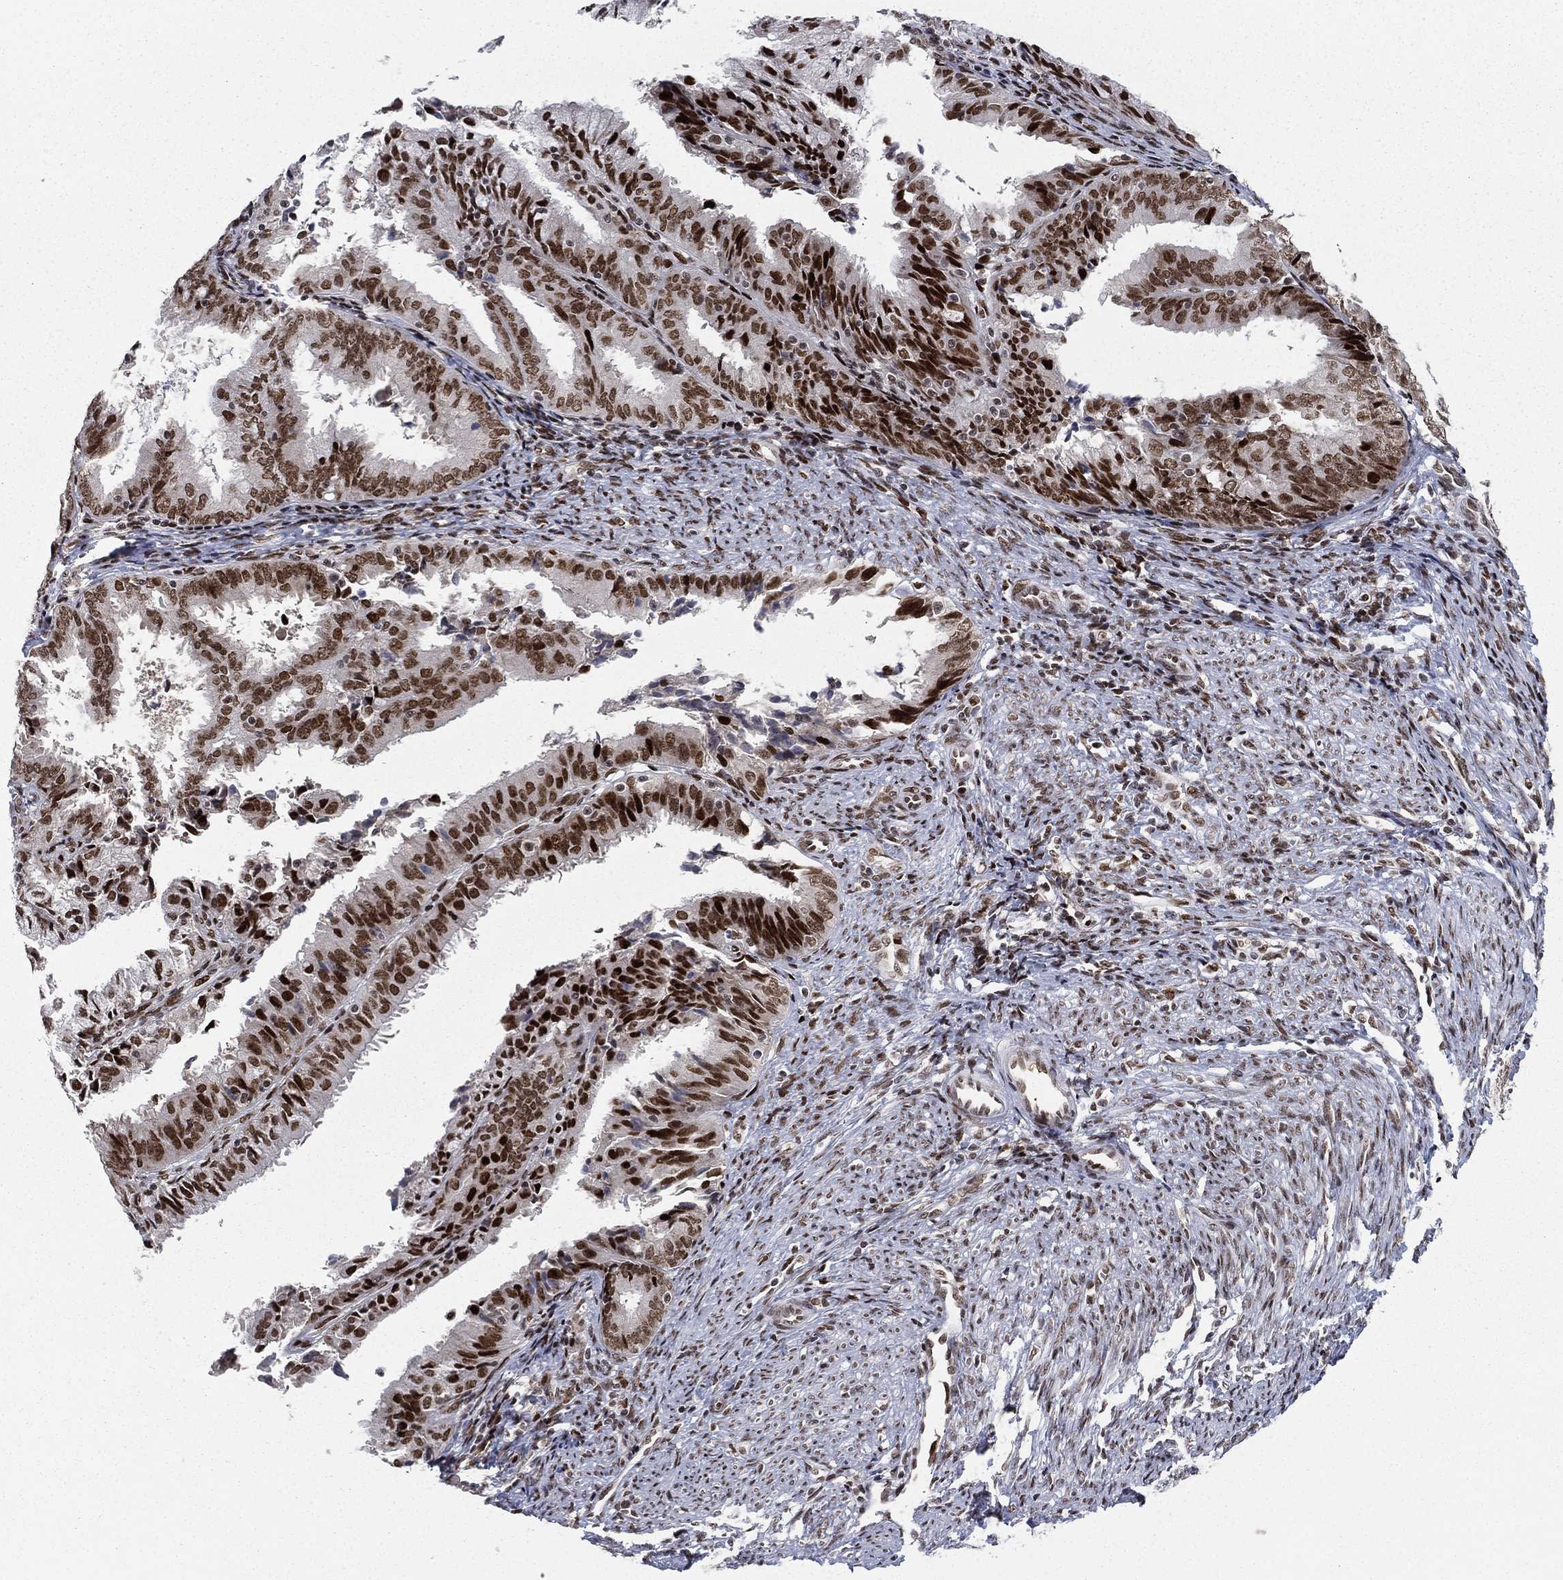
{"staining": {"intensity": "strong", "quantity": ">75%", "location": "nuclear"}, "tissue": "endometrial cancer", "cell_type": "Tumor cells", "image_type": "cancer", "snomed": [{"axis": "morphology", "description": "Adenocarcinoma, NOS"}, {"axis": "topography", "description": "Endometrium"}], "caption": "Strong nuclear positivity for a protein is present in about >75% of tumor cells of adenocarcinoma (endometrial) using immunohistochemistry (IHC).", "gene": "RTF1", "patient": {"sex": "female", "age": 57}}